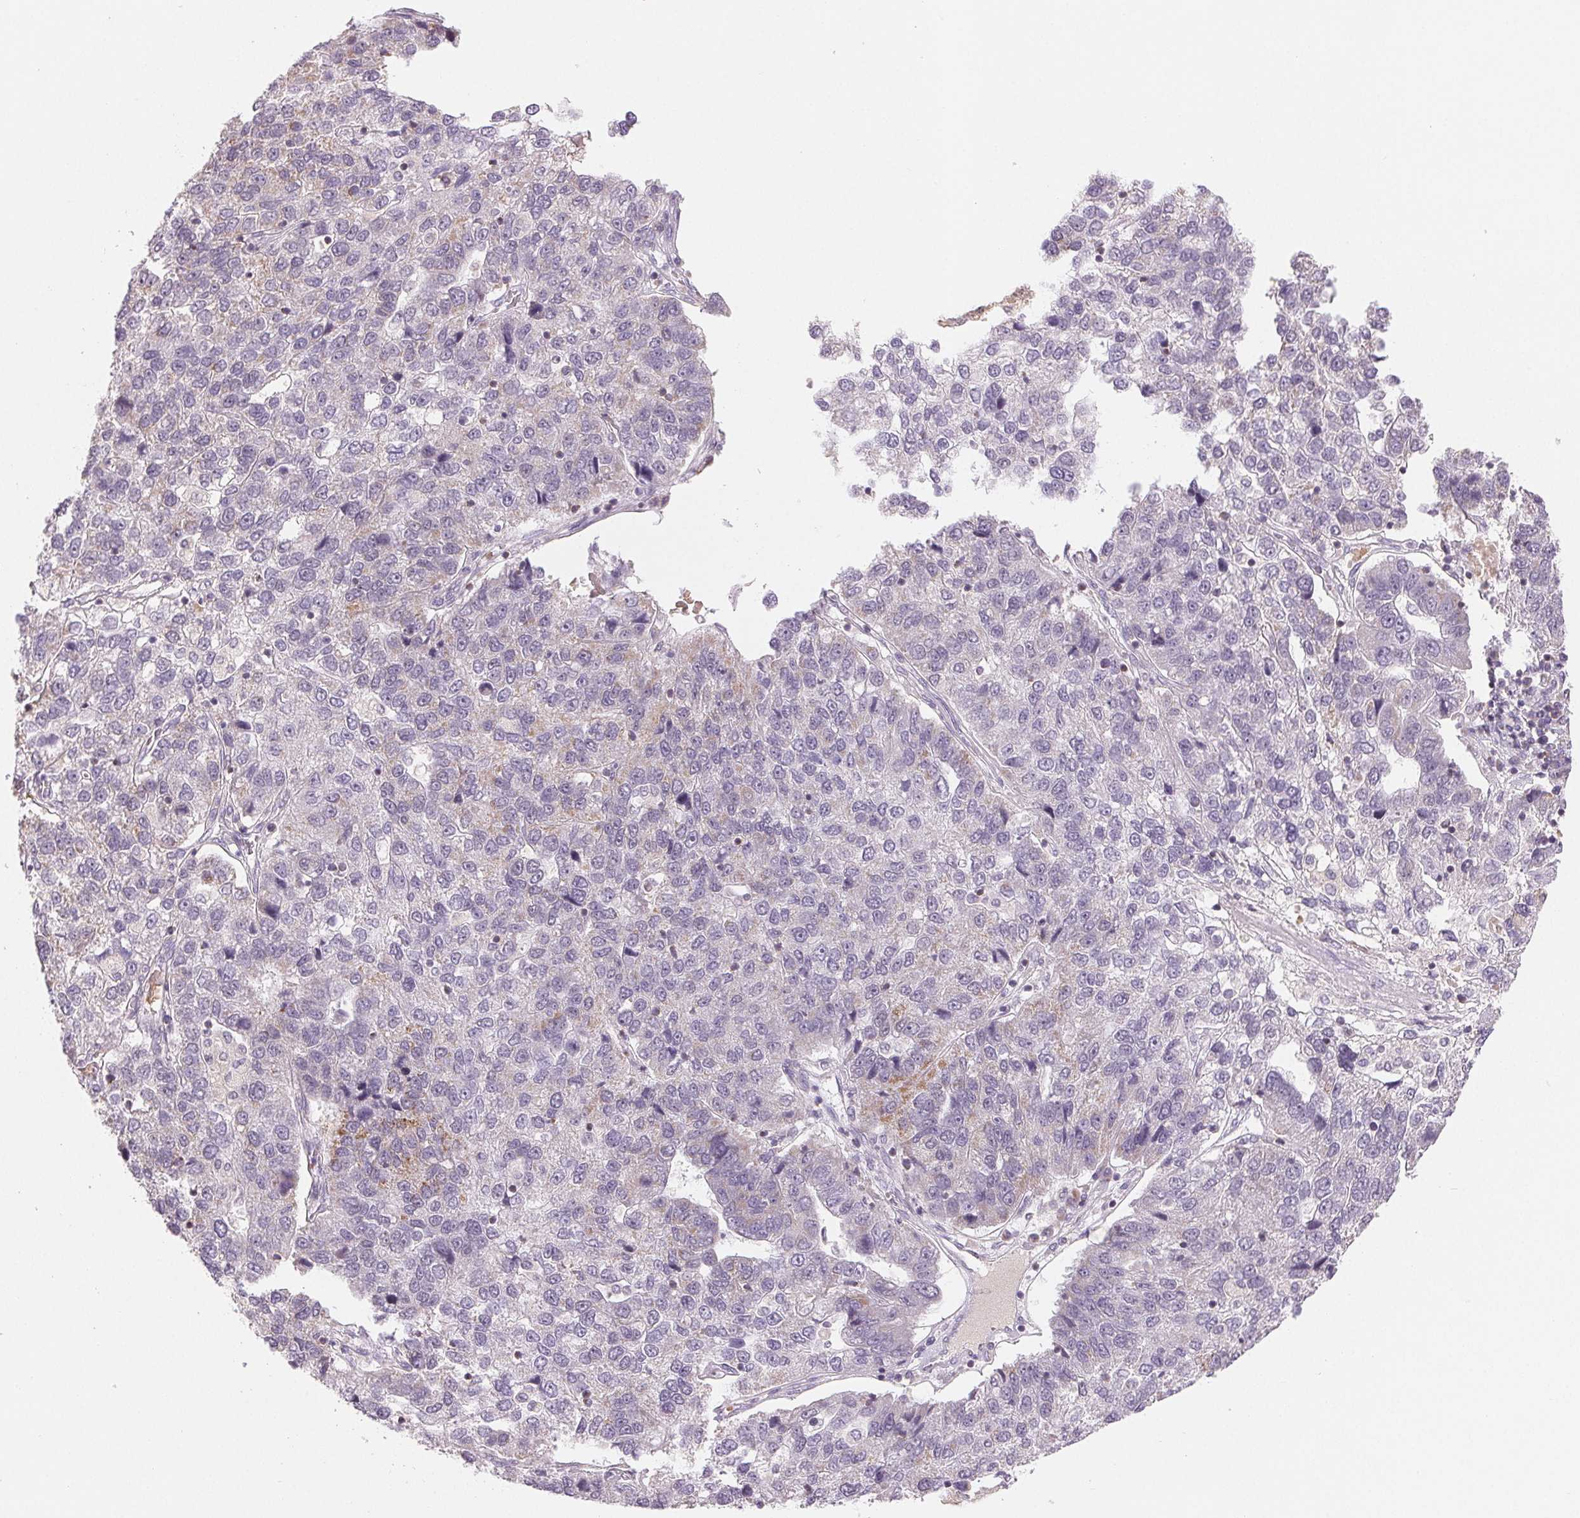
{"staining": {"intensity": "moderate", "quantity": "<25%", "location": "cytoplasmic/membranous"}, "tissue": "pancreatic cancer", "cell_type": "Tumor cells", "image_type": "cancer", "snomed": [{"axis": "morphology", "description": "Adenocarcinoma, NOS"}, {"axis": "topography", "description": "Pancreas"}], "caption": "Human adenocarcinoma (pancreatic) stained for a protein (brown) demonstrates moderate cytoplasmic/membranous positive staining in about <25% of tumor cells.", "gene": "HINT2", "patient": {"sex": "female", "age": 61}}